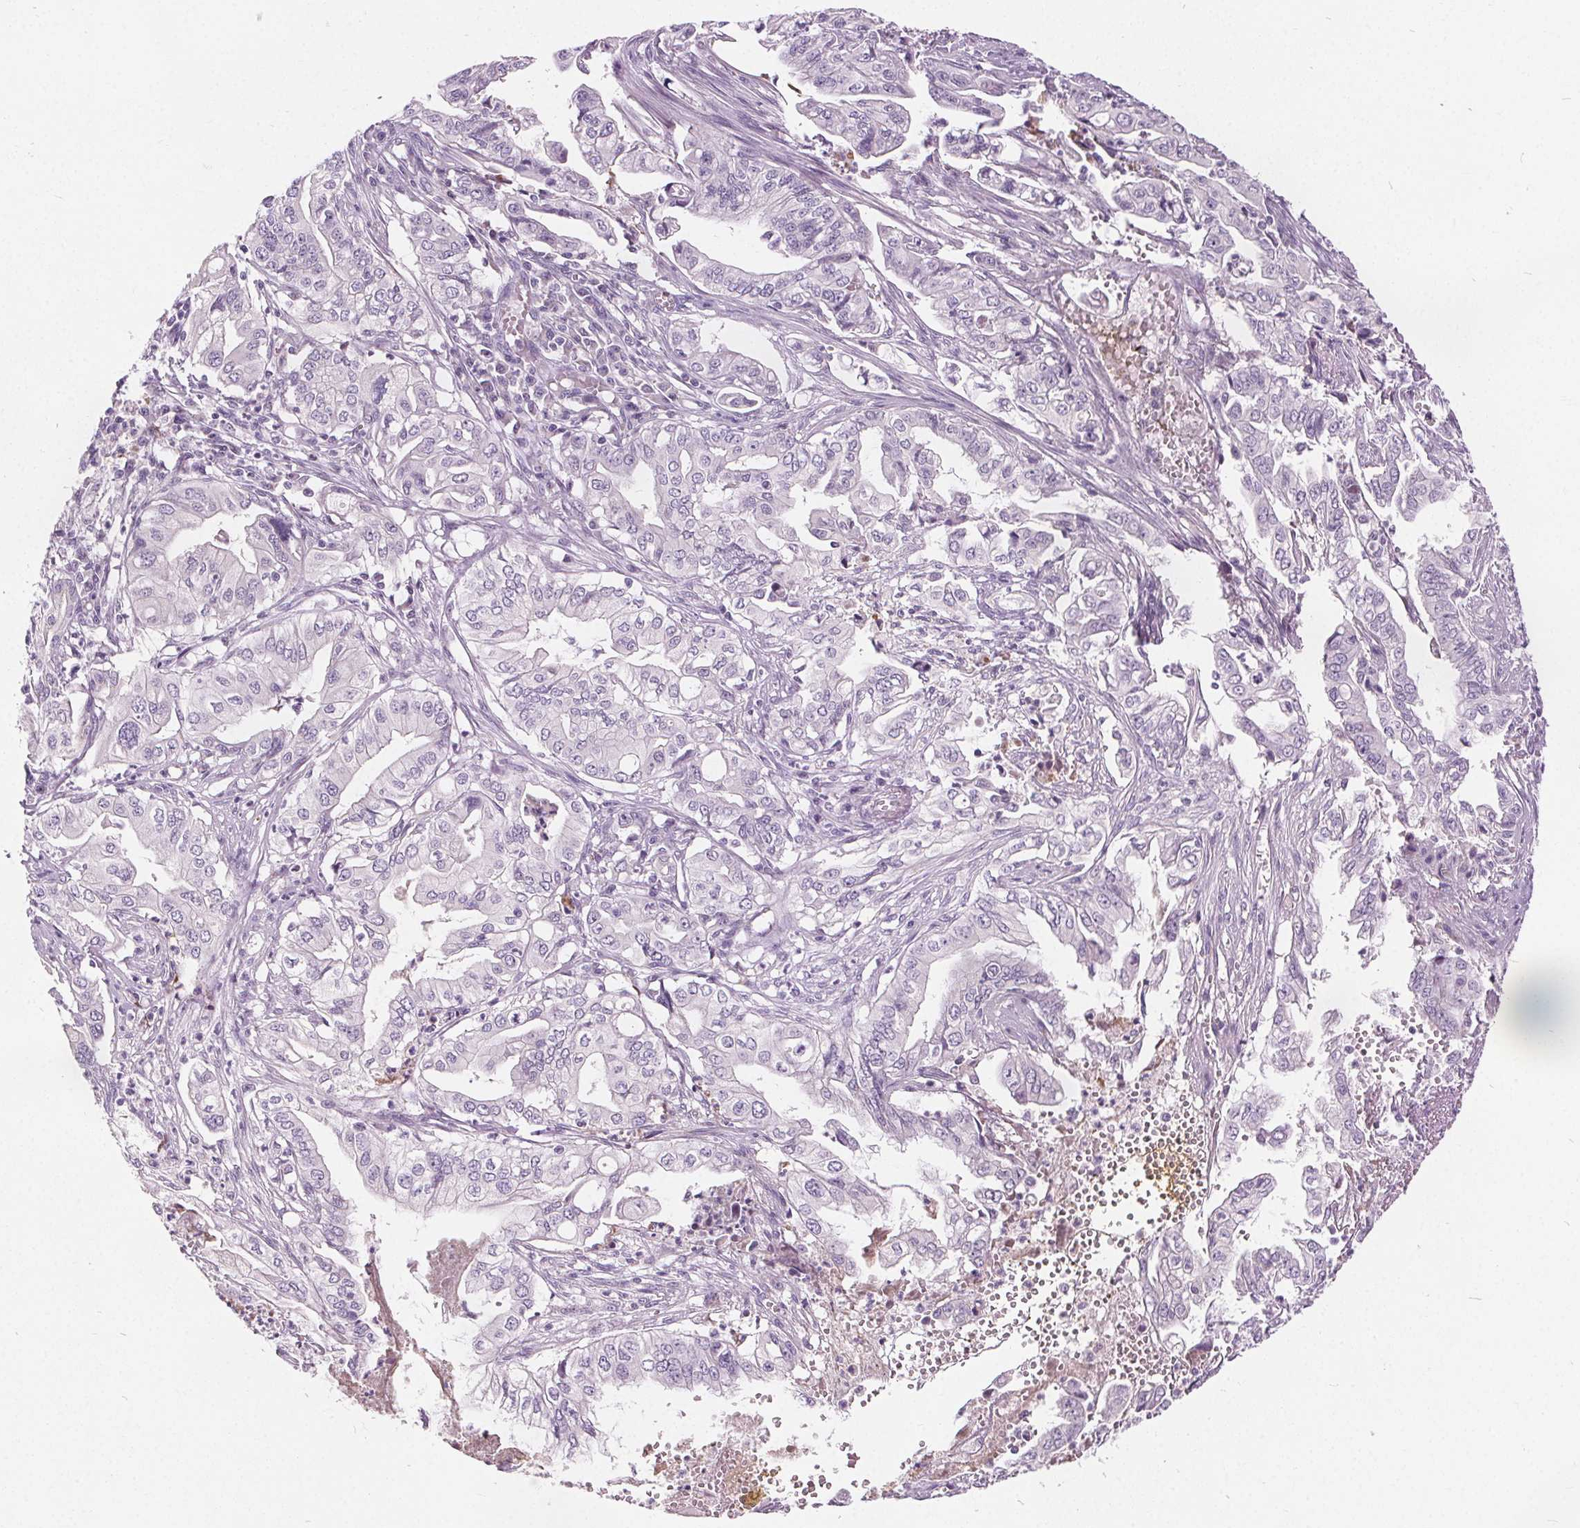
{"staining": {"intensity": "negative", "quantity": "none", "location": "none"}, "tissue": "pancreatic cancer", "cell_type": "Tumor cells", "image_type": "cancer", "snomed": [{"axis": "morphology", "description": "Adenocarcinoma, NOS"}, {"axis": "topography", "description": "Pancreas"}], "caption": "A photomicrograph of human pancreatic cancer (adenocarcinoma) is negative for staining in tumor cells. The staining is performed using DAB brown chromogen with nuclei counter-stained in using hematoxylin.", "gene": "ACOX2", "patient": {"sex": "male", "age": 68}}